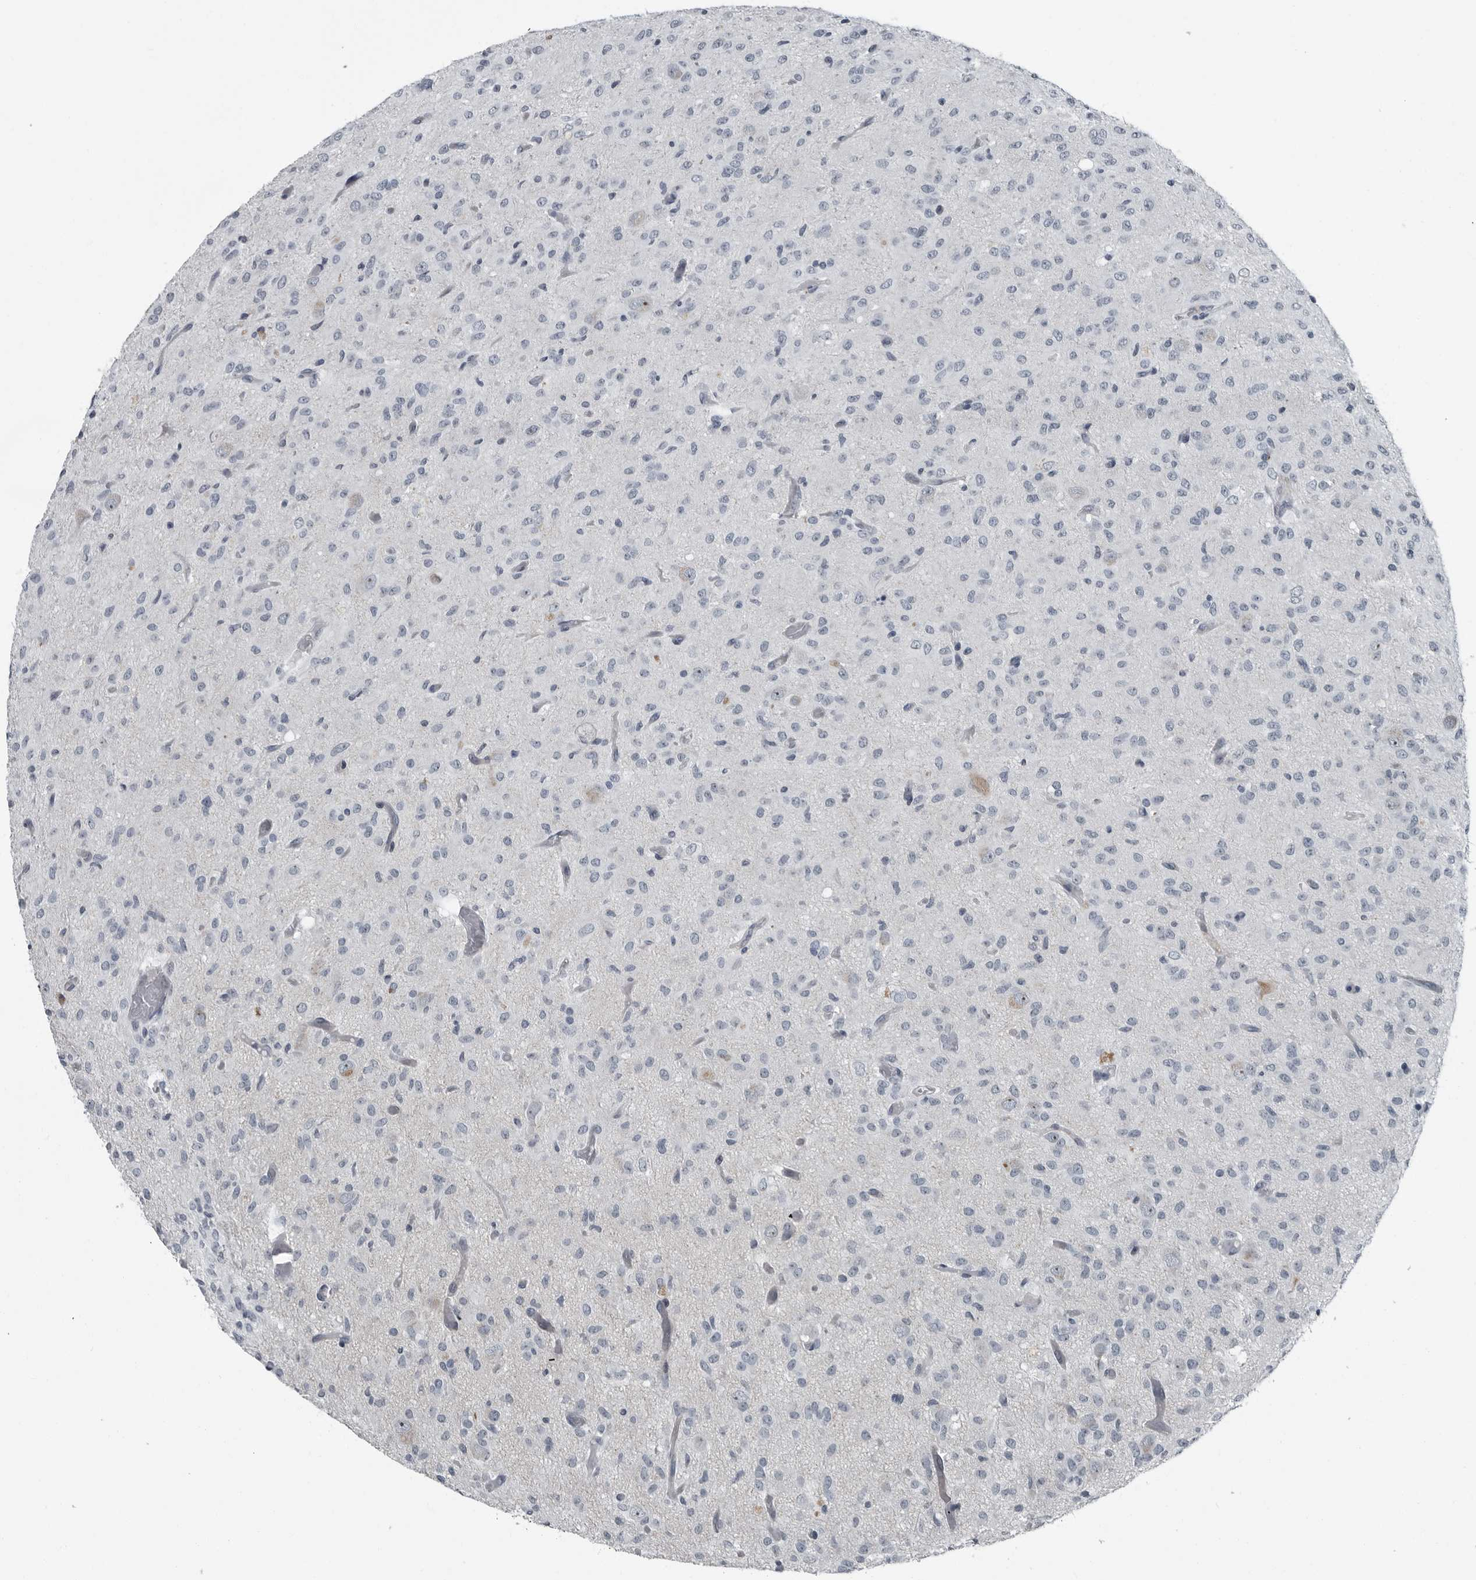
{"staining": {"intensity": "negative", "quantity": "none", "location": "none"}, "tissue": "glioma", "cell_type": "Tumor cells", "image_type": "cancer", "snomed": [{"axis": "morphology", "description": "Glioma, malignant, High grade"}, {"axis": "topography", "description": "Brain"}], "caption": "Immunohistochemistry of human malignant glioma (high-grade) shows no staining in tumor cells.", "gene": "PDCD11", "patient": {"sex": "female", "age": 59}}